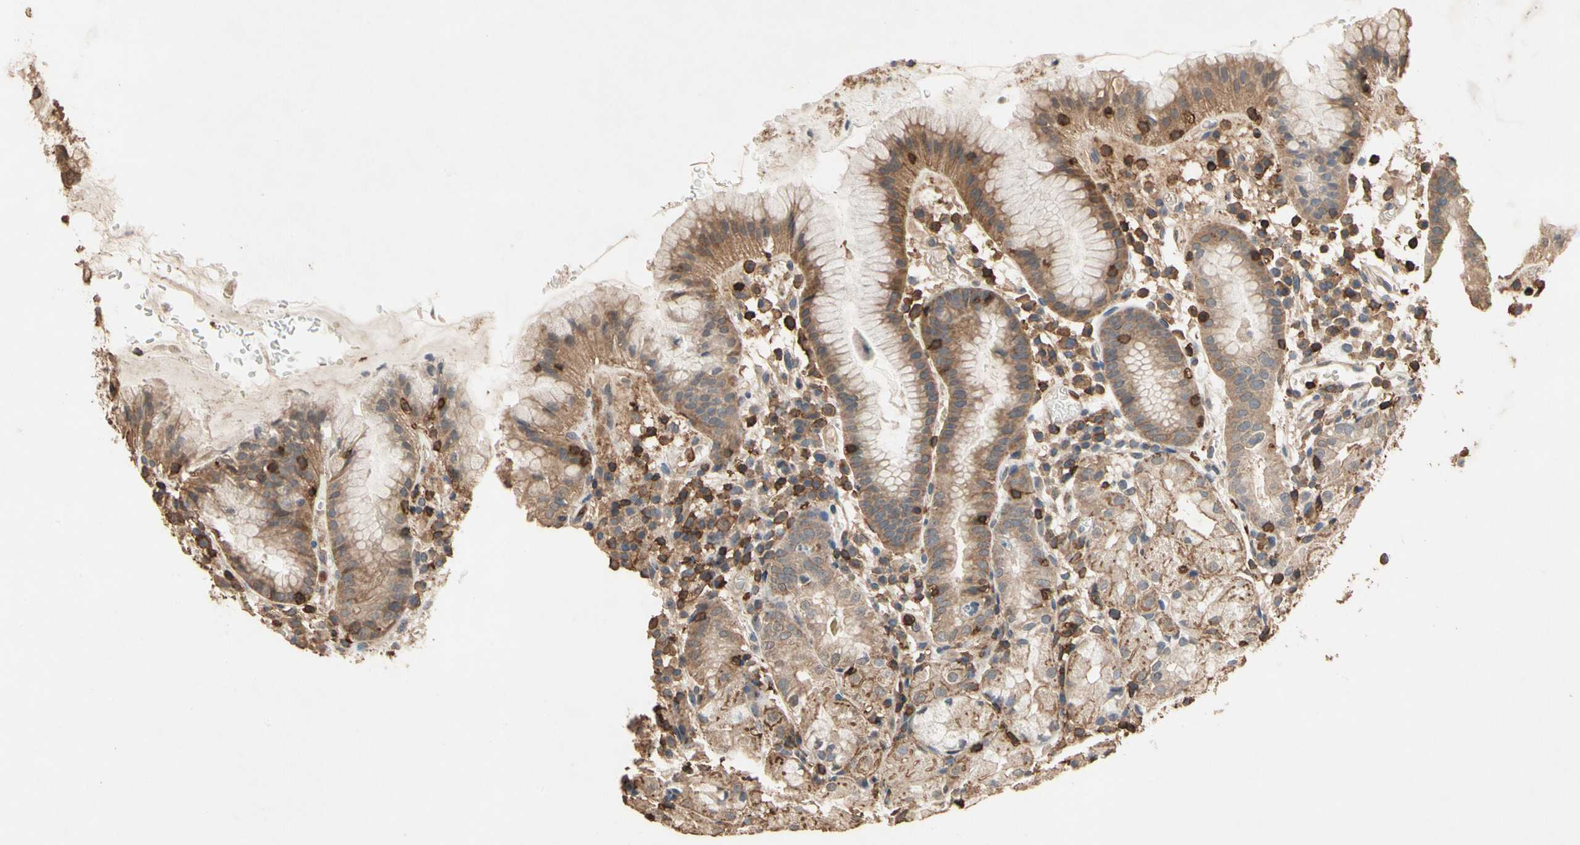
{"staining": {"intensity": "moderate", "quantity": ">75%", "location": "cytoplasmic/membranous,nuclear"}, "tissue": "stomach", "cell_type": "Glandular cells", "image_type": "normal", "snomed": [{"axis": "morphology", "description": "Normal tissue, NOS"}, {"axis": "topography", "description": "Stomach"}, {"axis": "topography", "description": "Stomach, lower"}], "caption": "Immunohistochemistry (DAB (3,3'-diaminobenzidine)) staining of normal human stomach reveals moderate cytoplasmic/membranous,nuclear protein expression in about >75% of glandular cells.", "gene": "MAP3K10", "patient": {"sex": "female", "age": 75}}